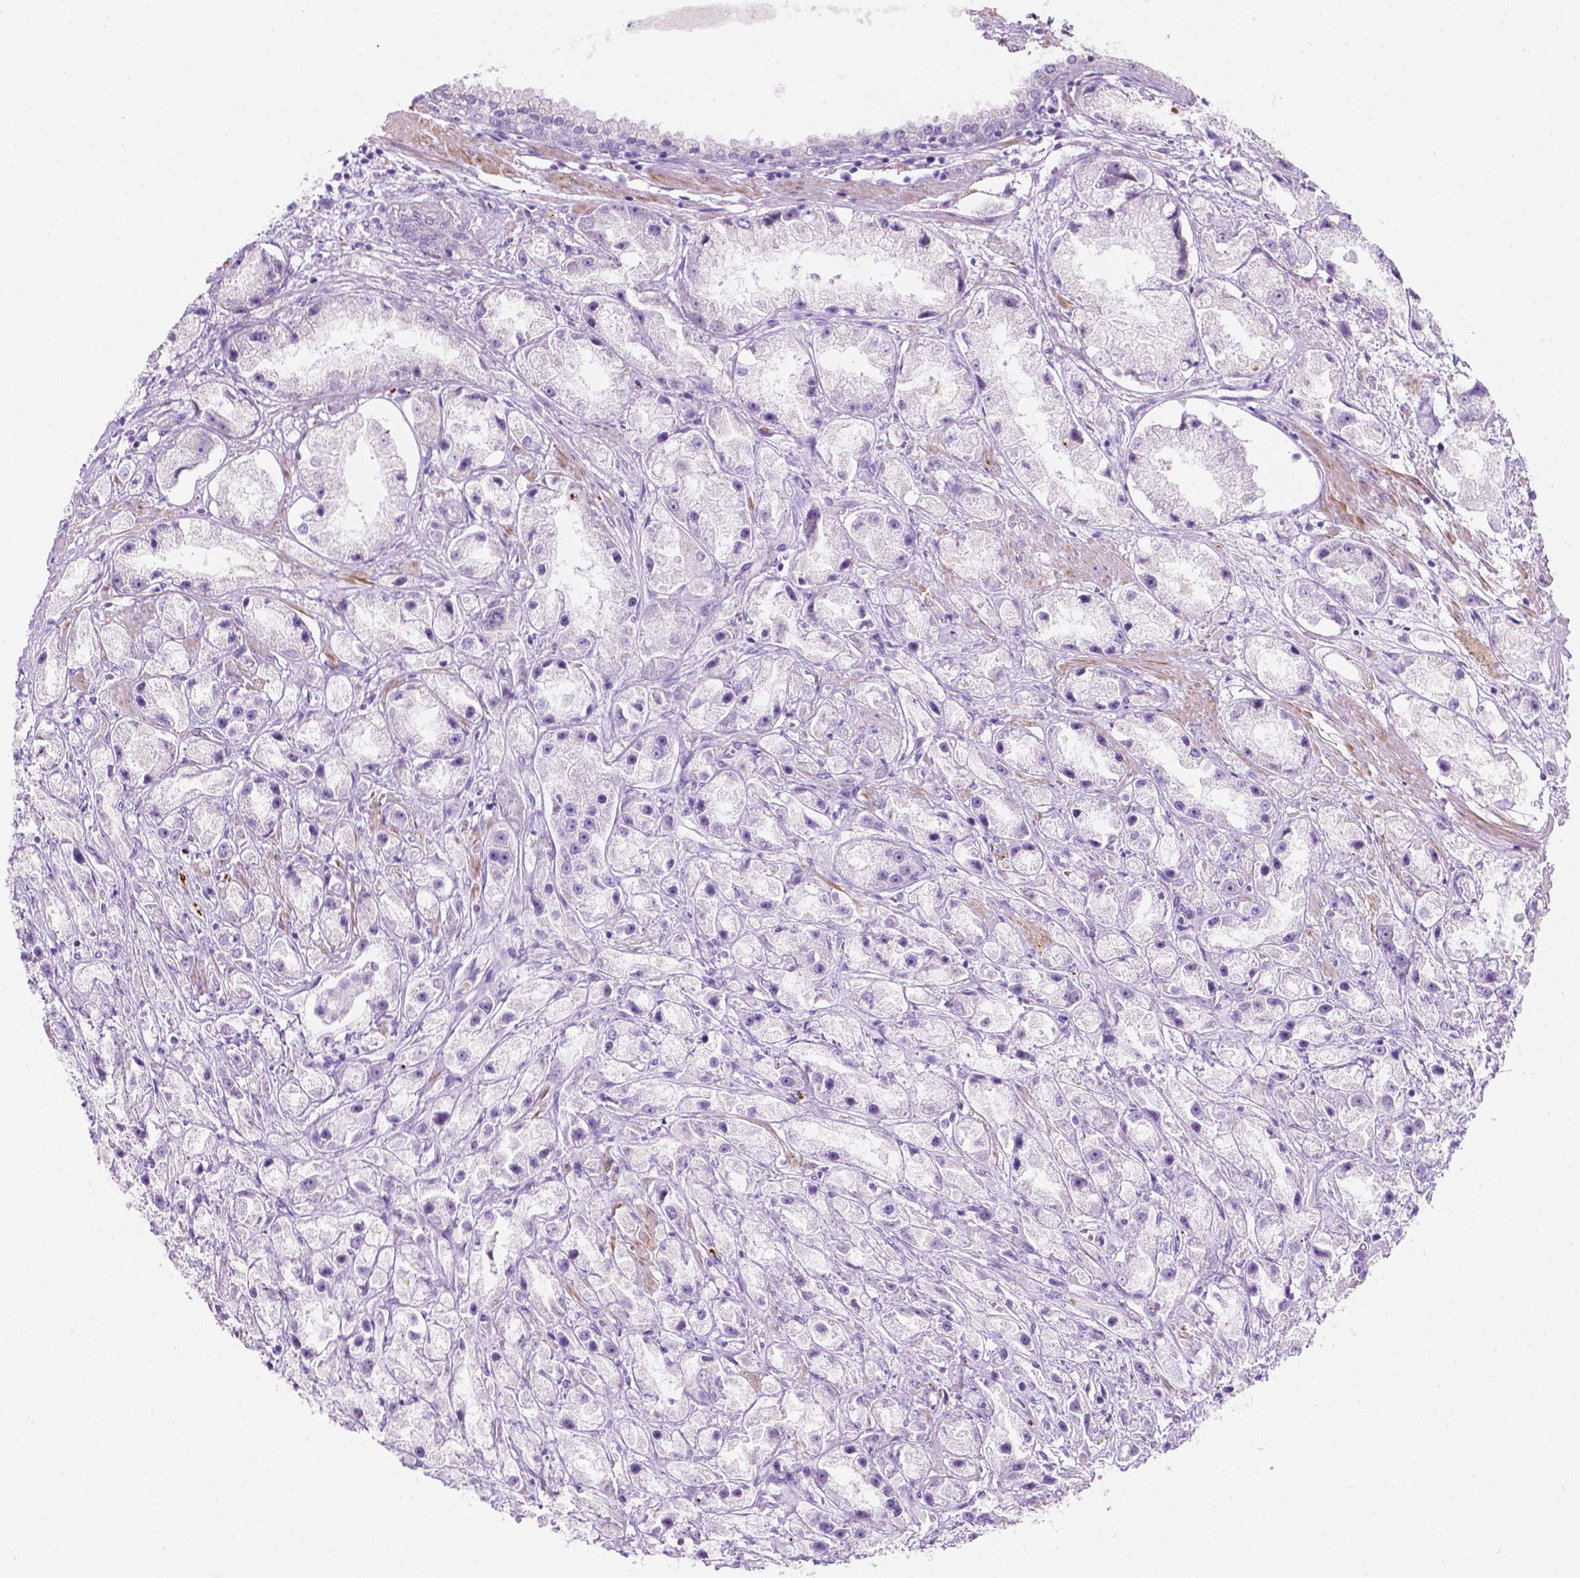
{"staining": {"intensity": "negative", "quantity": "none", "location": "none"}, "tissue": "prostate cancer", "cell_type": "Tumor cells", "image_type": "cancer", "snomed": [{"axis": "morphology", "description": "Adenocarcinoma, High grade"}, {"axis": "topography", "description": "Prostate"}], "caption": "The micrograph displays no significant positivity in tumor cells of prostate adenocarcinoma (high-grade).", "gene": "NOS1AP", "patient": {"sex": "male", "age": 67}}